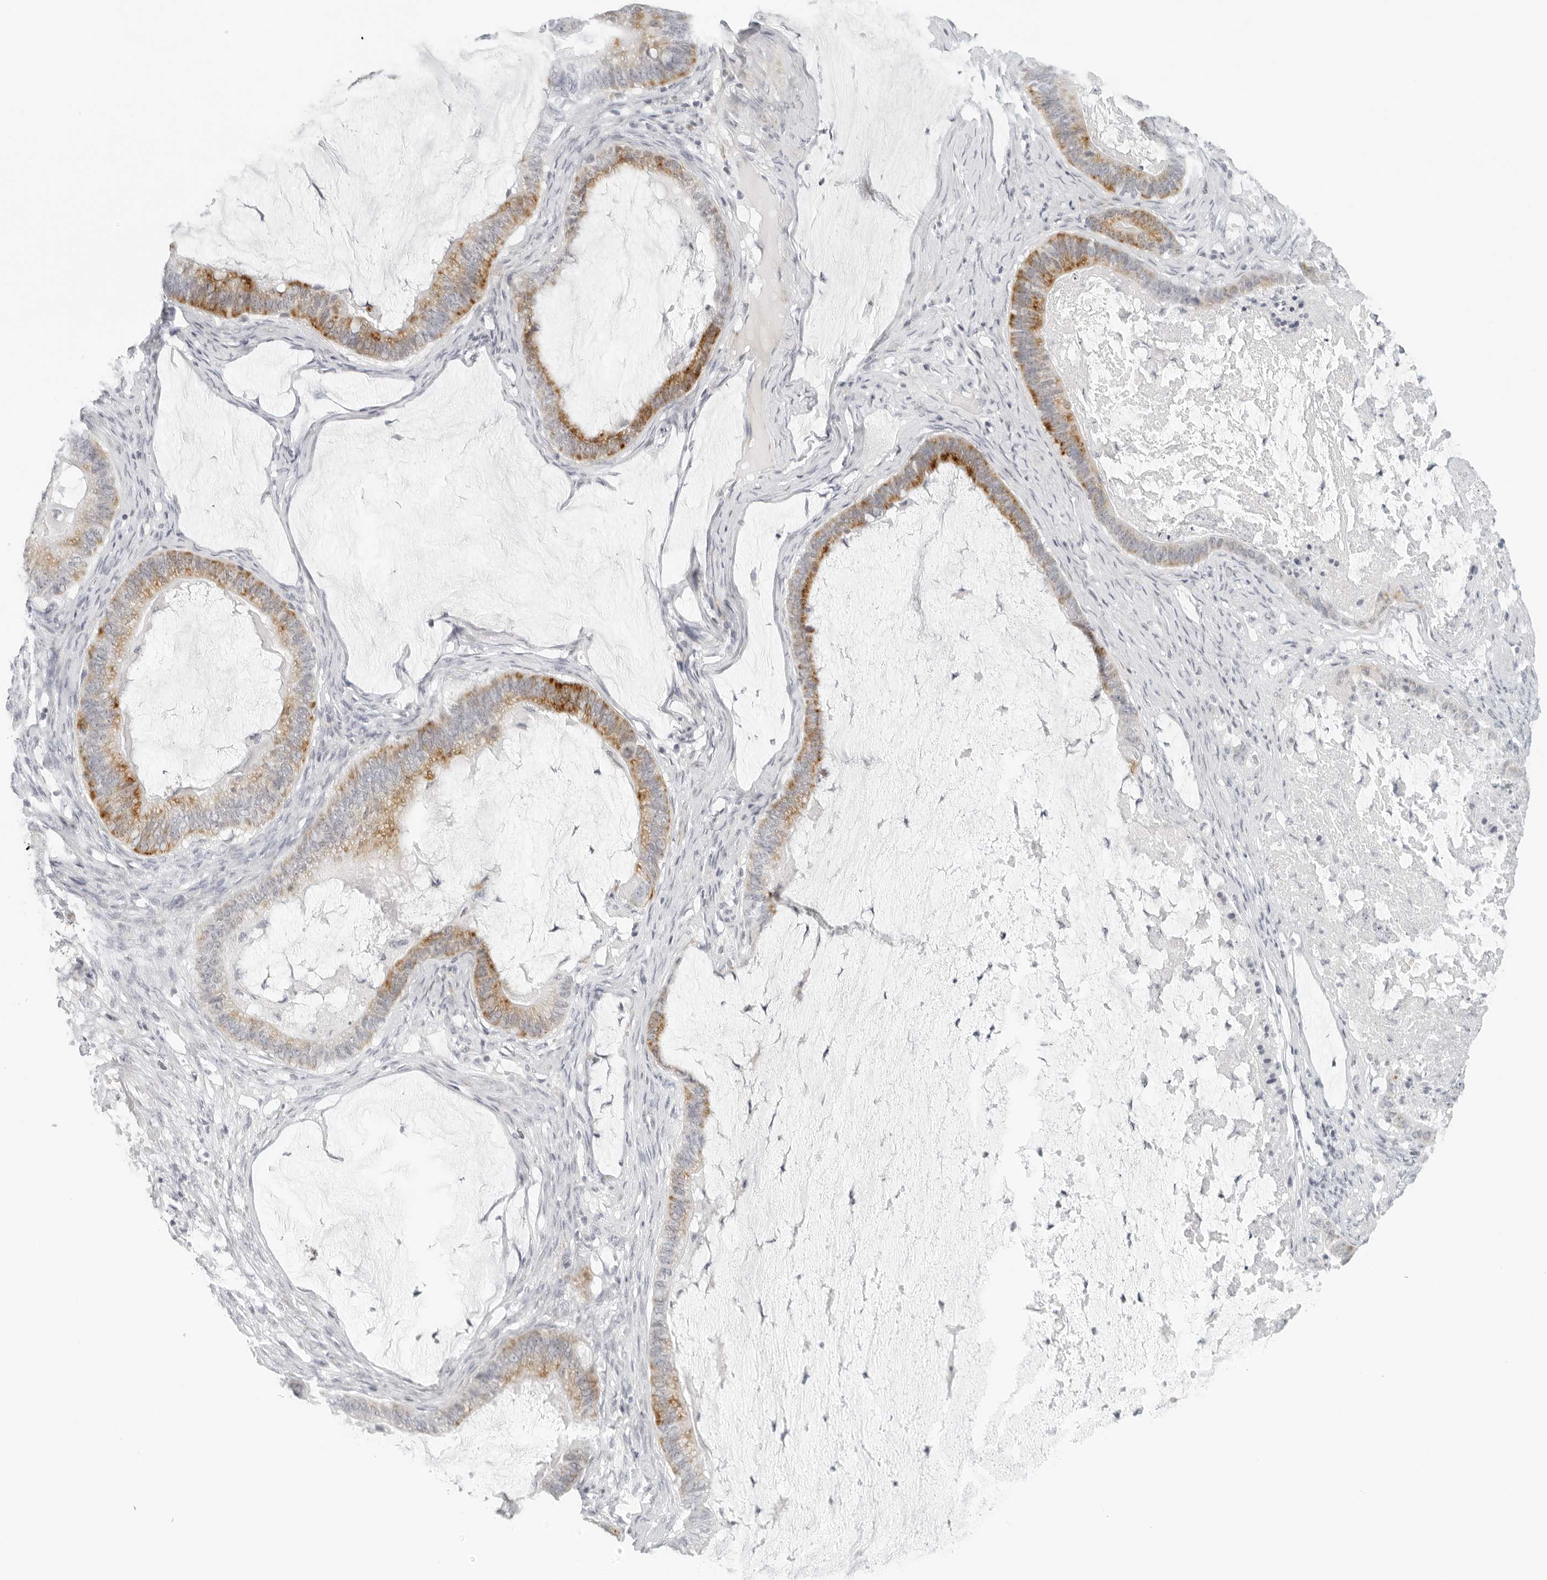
{"staining": {"intensity": "moderate", "quantity": ">75%", "location": "cytoplasmic/membranous"}, "tissue": "ovarian cancer", "cell_type": "Tumor cells", "image_type": "cancer", "snomed": [{"axis": "morphology", "description": "Cystadenocarcinoma, mucinous, NOS"}, {"axis": "topography", "description": "Ovary"}], "caption": "Protein staining exhibits moderate cytoplasmic/membranous expression in about >75% of tumor cells in ovarian cancer (mucinous cystadenocarcinoma).", "gene": "RPS6KC1", "patient": {"sex": "female", "age": 61}}